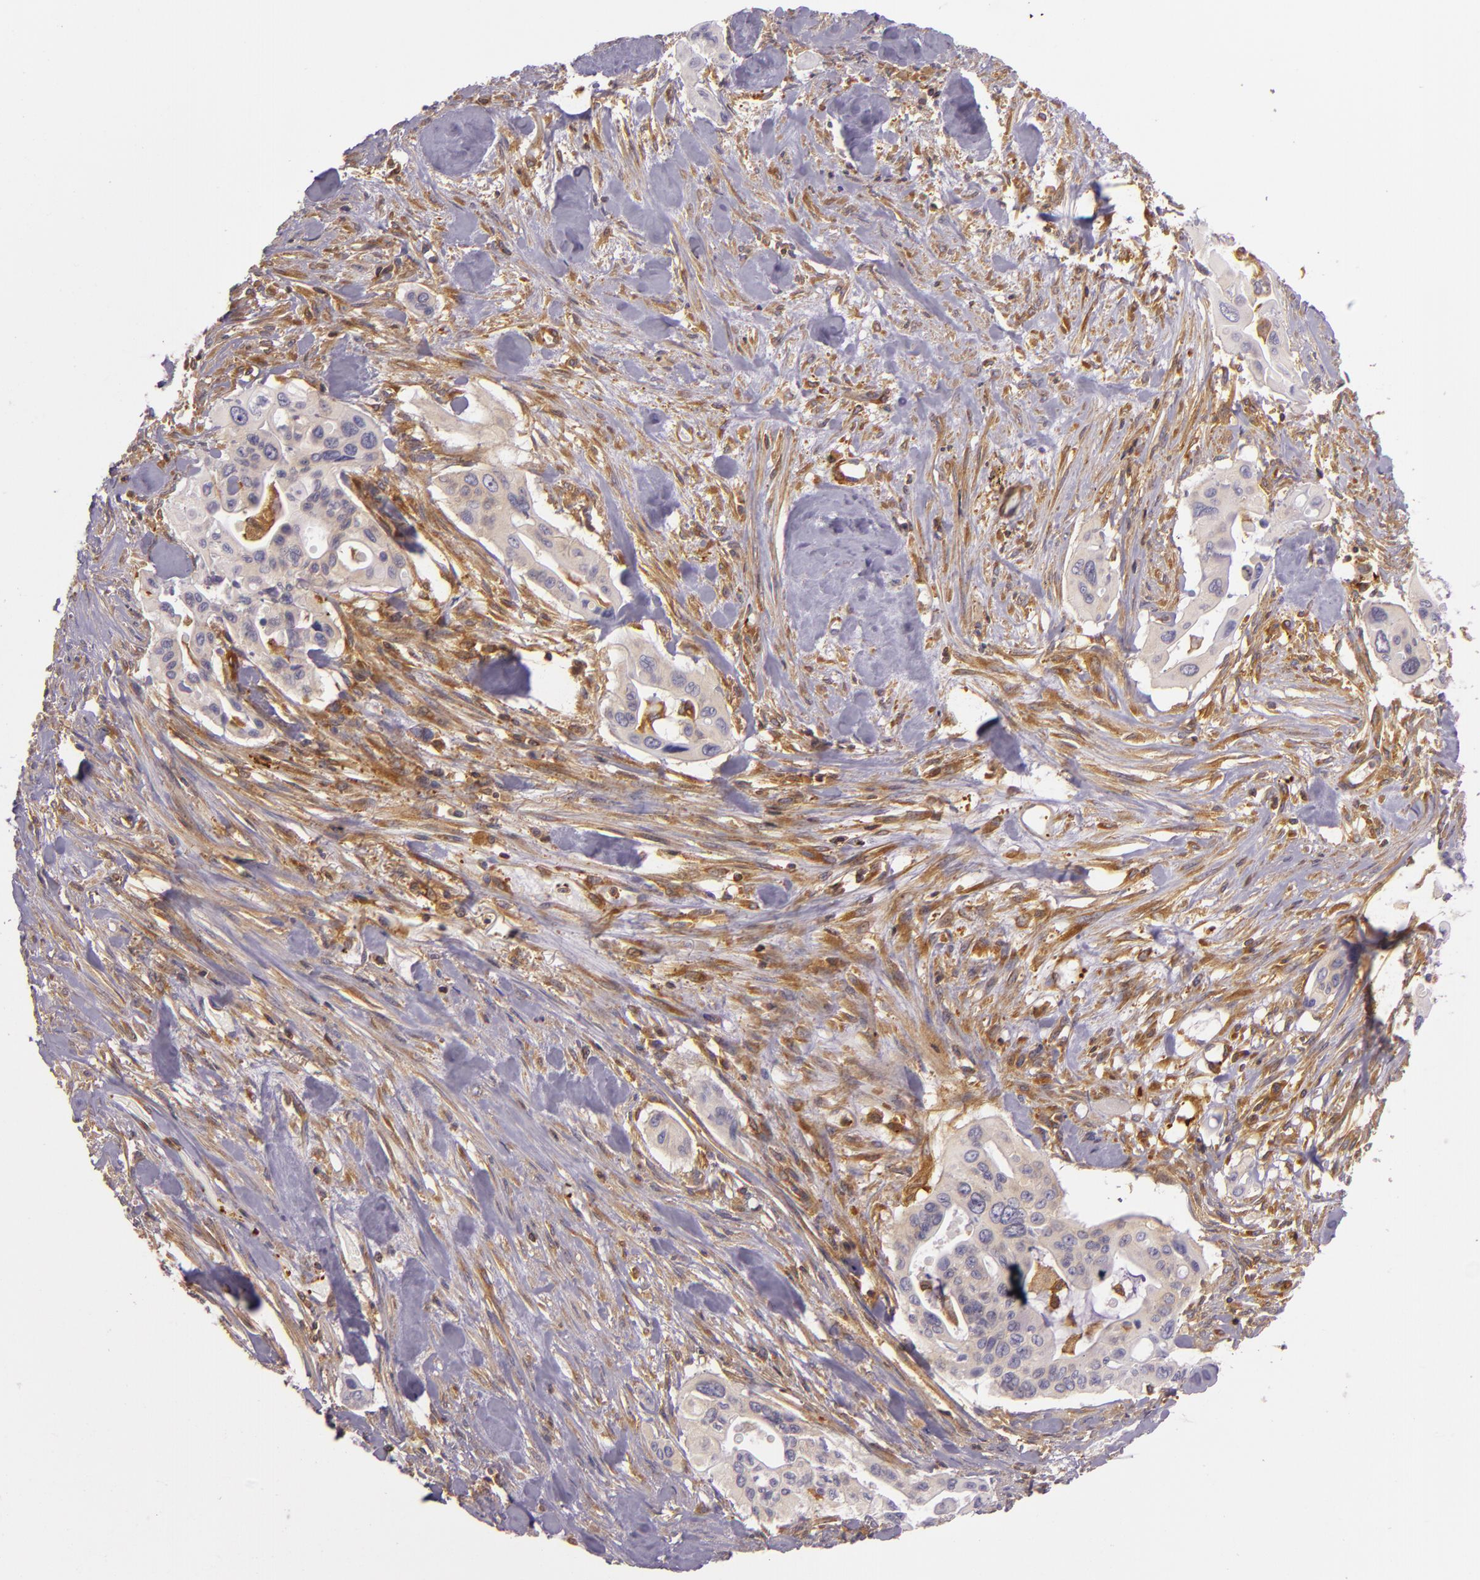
{"staining": {"intensity": "negative", "quantity": "none", "location": "none"}, "tissue": "pancreatic cancer", "cell_type": "Tumor cells", "image_type": "cancer", "snomed": [{"axis": "morphology", "description": "Adenocarcinoma, NOS"}, {"axis": "topography", "description": "Pancreas"}], "caption": "Histopathology image shows no protein expression in tumor cells of pancreatic cancer tissue.", "gene": "TLN1", "patient": {"sex": "male", "age": 77}}